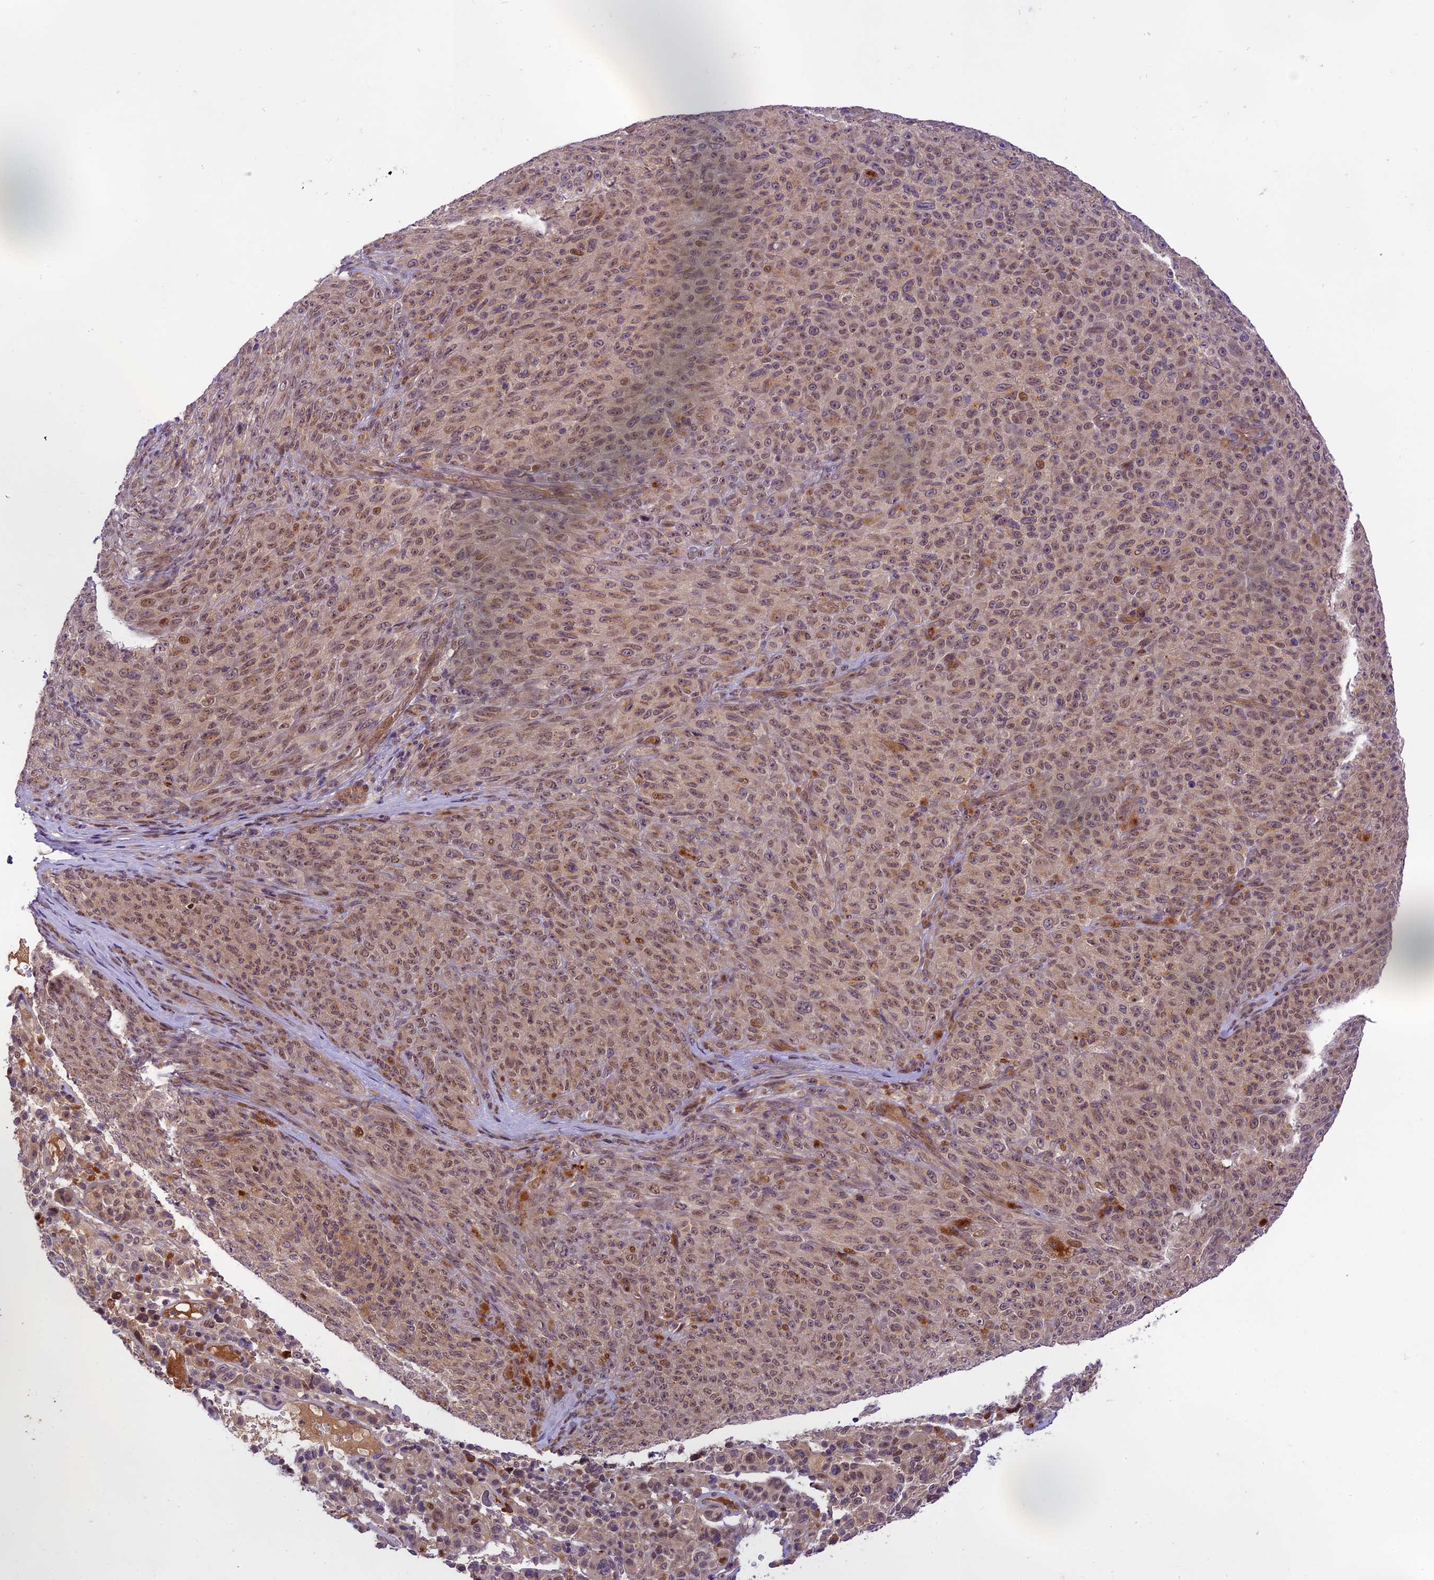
{"staining": {"intensity": "moderate", "quantity": ">75%", "location": "nuclear"}, "tissue": "melanoma", "cell_type": "Tumor cells", "image_type": "cancer", "snomed": [{"axis": "morphology", "description": "Malignant melanoma, NOS"}, {"axis": "topography", "description": "Skin"}], "caption": "Moderate nuclear expression is appreciated in approximately >75% of tumor cells in malignant melanoma.", "gene": "NEK8", "patient": {"sex": "female", "age": 82}}